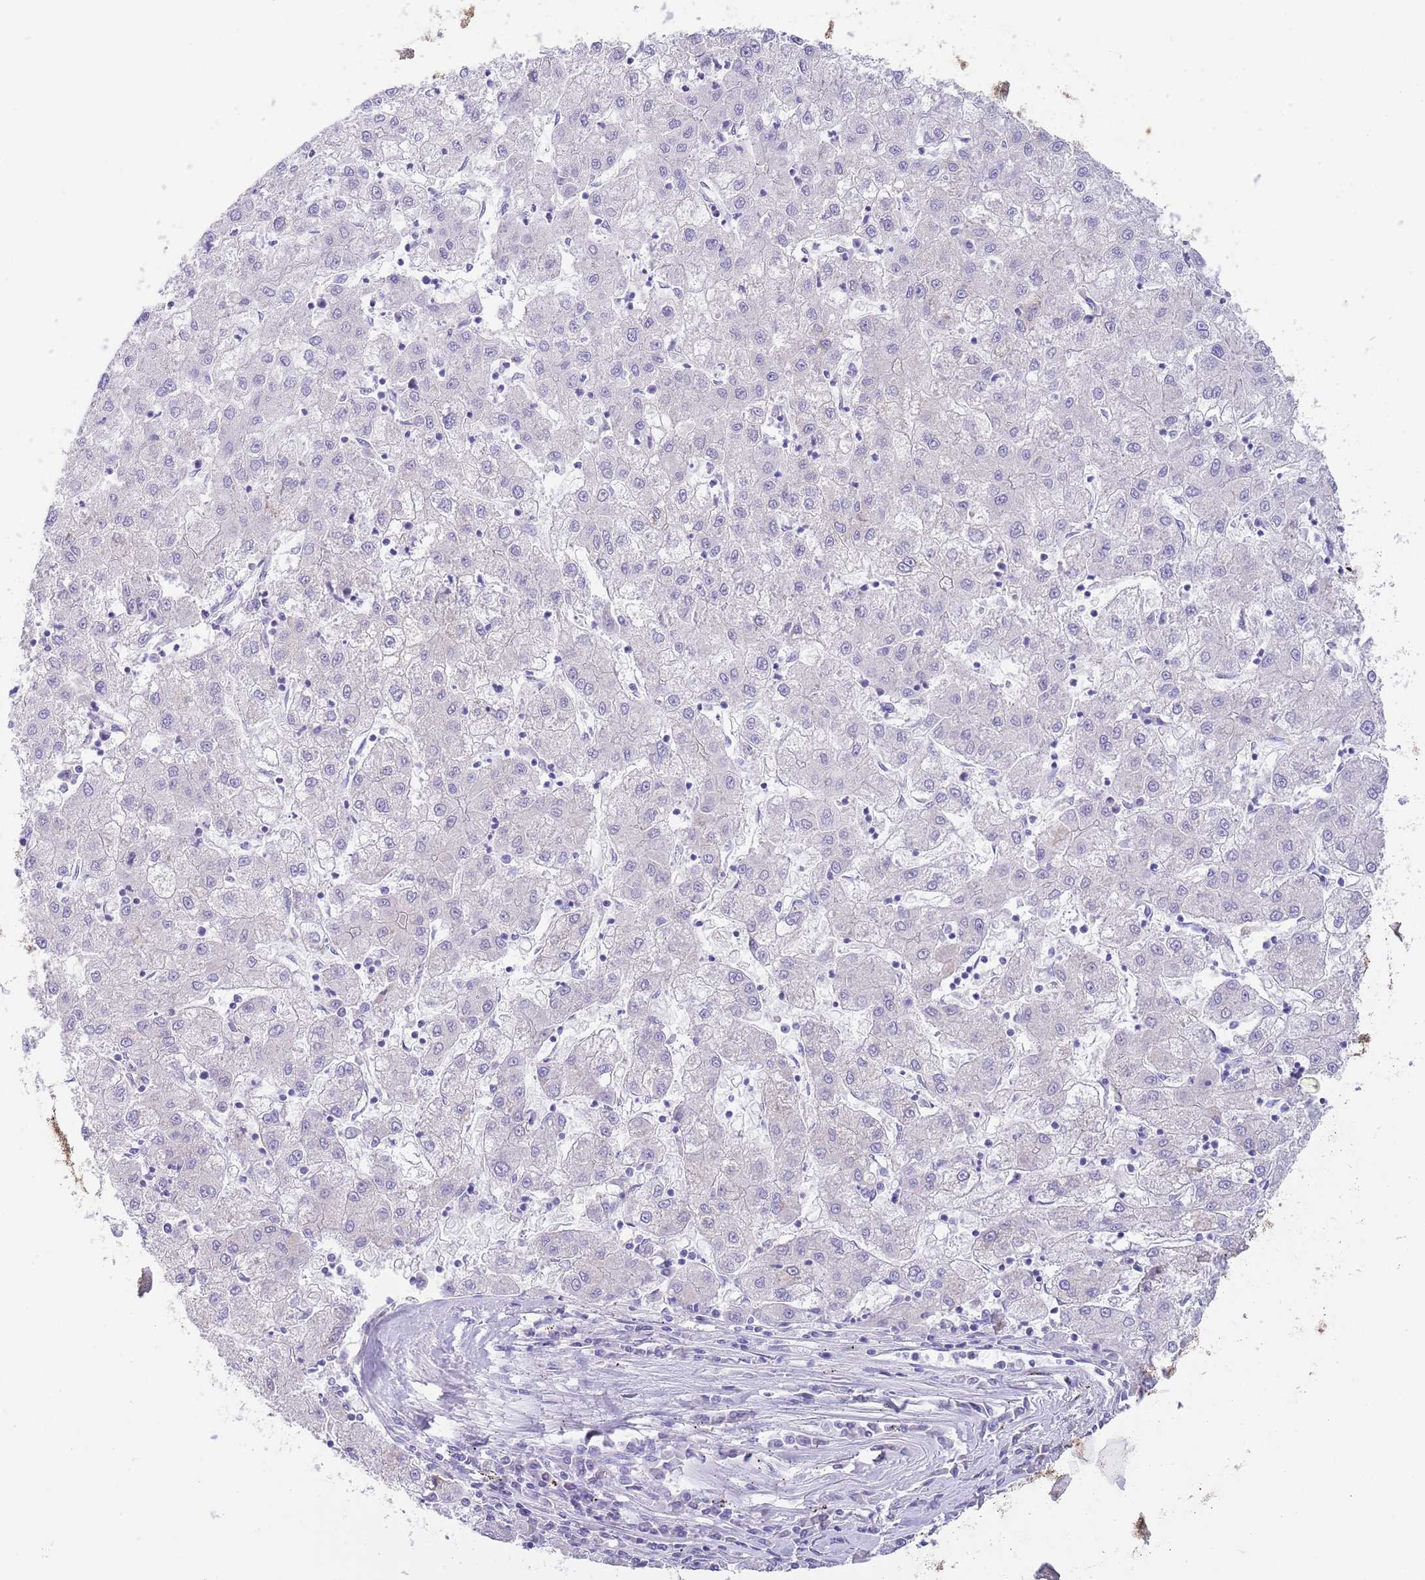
{"staining": {"intensity": "negative", "quantity": "none", "location": "none"}, "tissue": "liver cancer", "cell_type": "Tumor cells", "image_type": "cancer", "snomed": [{"axis": "morphology", "description": "Carcinoma, Hepatocellular, NOS"}, {"axis": "topography", "description": "Liver"}], "caption": "Human hepatocellular carcinoma (liver) stained for a protein using IHC displays no staining in tumor cells.", "gene": "EBPL", "patient": {"sex": "male", "age": 72}}